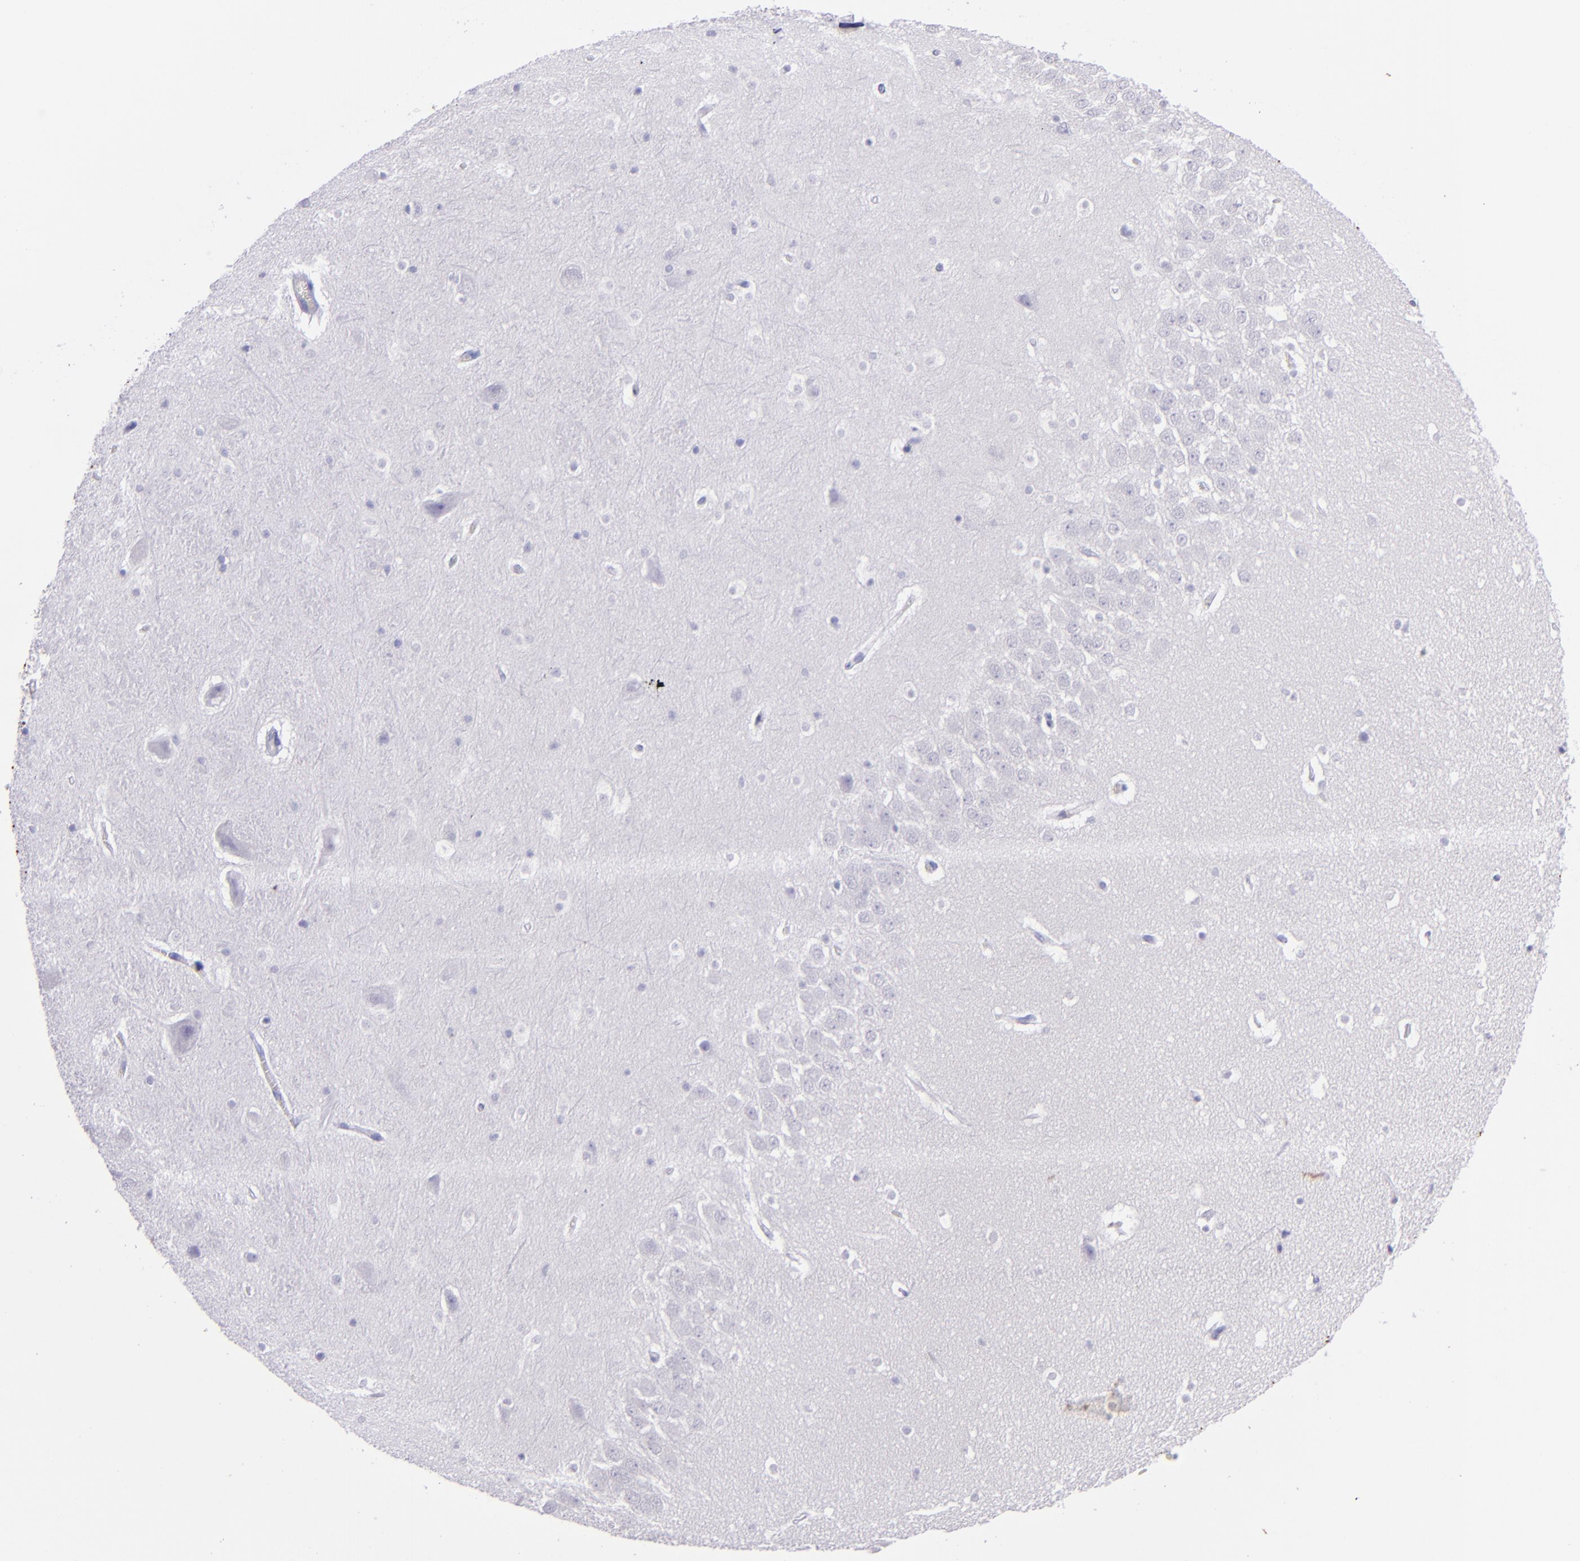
{"staining": {"intensity": "negative", "quantity": "none", "location": "none"}, "tissue": "hippocampus", "cell_type": "Glial cells", "image_type": "normal", "snomed": [{"axis": "morphology", "description": "Normal tissue, NOS"}, {"axis": "topography", "description": "Hippocampus"}], "caption": "High power microscopy histopathology image of an immunohistochemistry (IHC) image of benign hippocampus, revealing no significant staining in glial cells.", "gene": "TNNT3", "patient": {"sex": "male", "age": 45}}